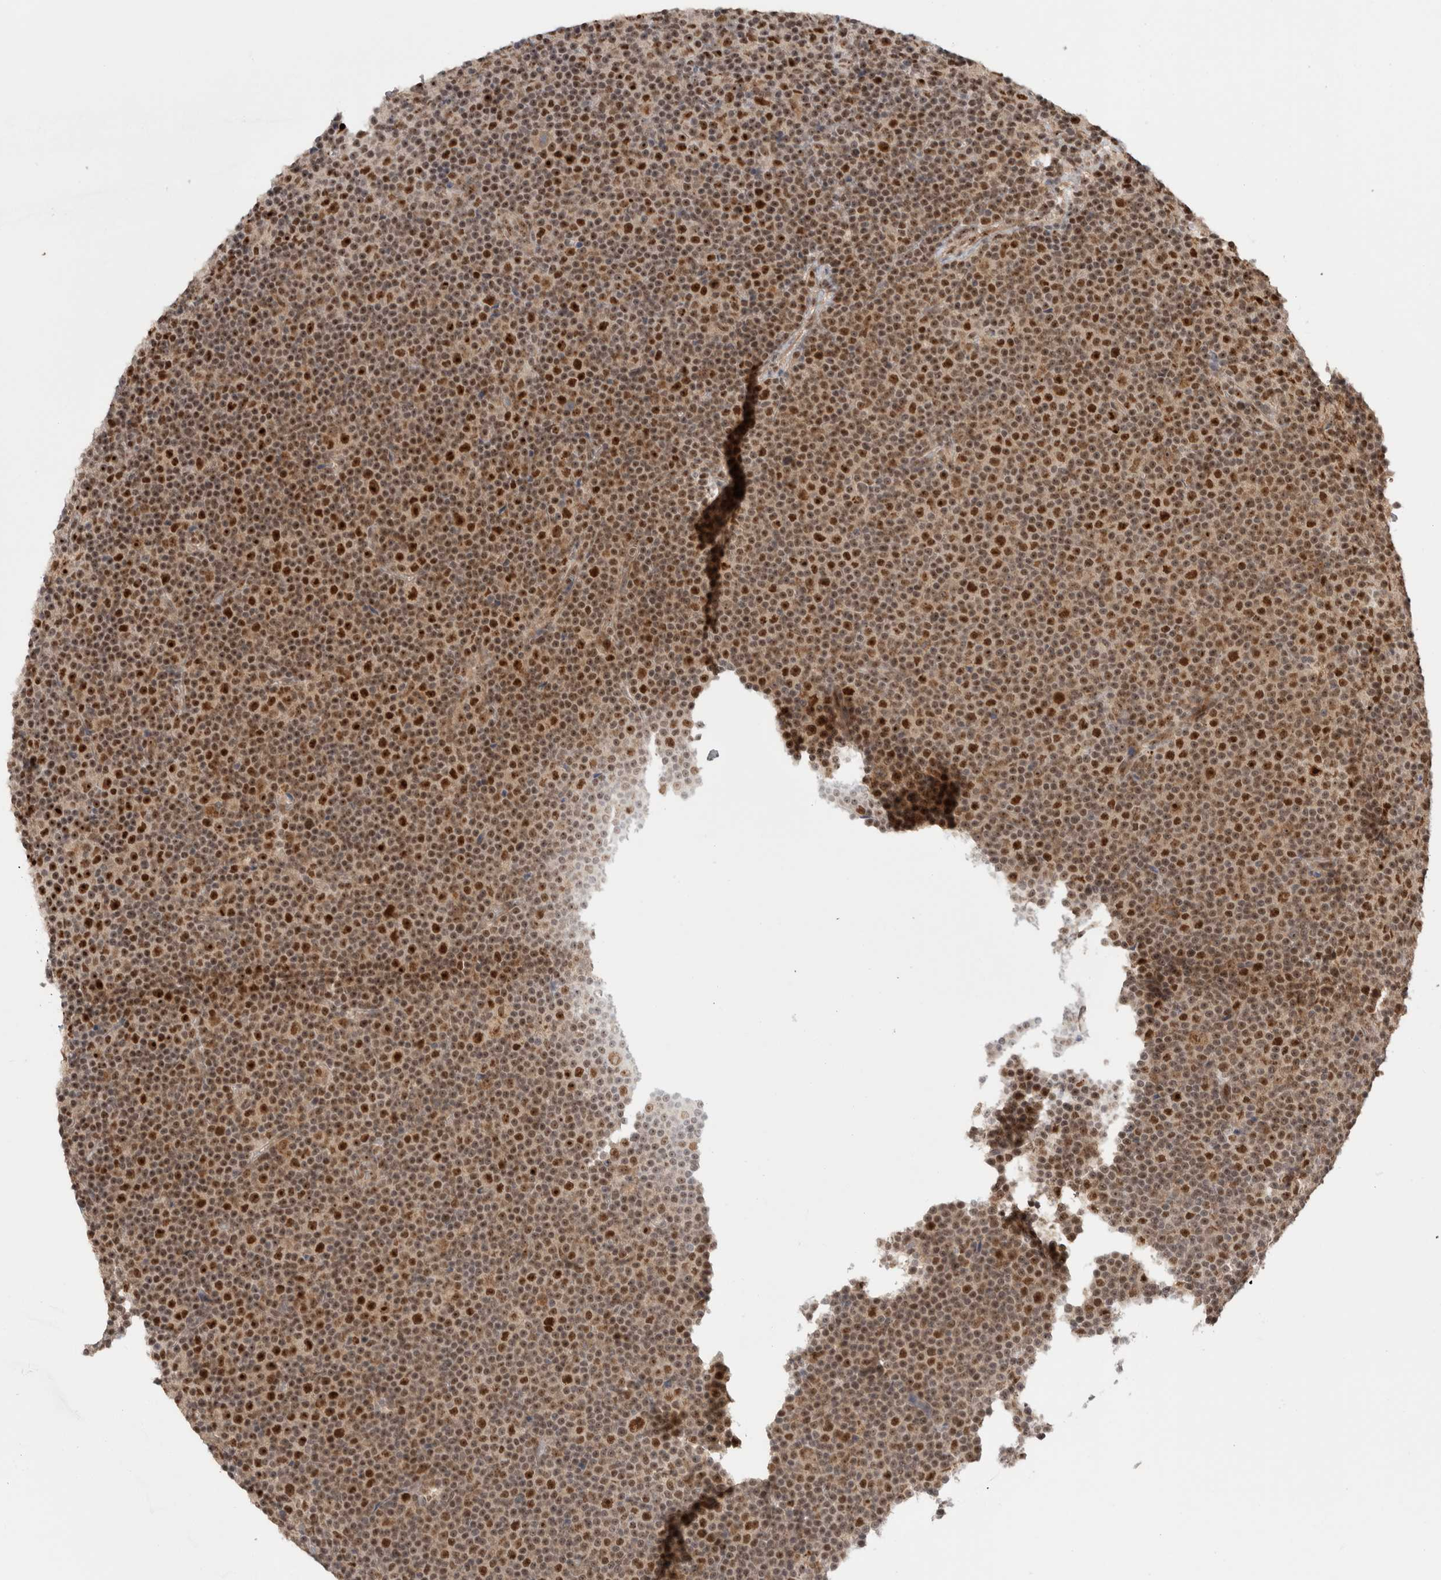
{"staining": {"intensity": "strong", "quantity": "25%-75%", "location": "nuclear"}, "tissue": "lymphoma", "cell_type": "Tumor cells", "image_type": "cancer", "snomed": [{"axis": "morphology", "description": "Malignant lymphoma, non-Hodgkin's type, Low grade"}, {"axis": "topography", "description": "Lymph node"}], "caption": "The immunohistochemical stain shows strong nuclear staining in tumor cells of lymphoma tissue. (IHC, brightfield microscopy, high magnification).", "gene": "MPHOSPH6", "patient": {"sex": "female", "age": 67}}